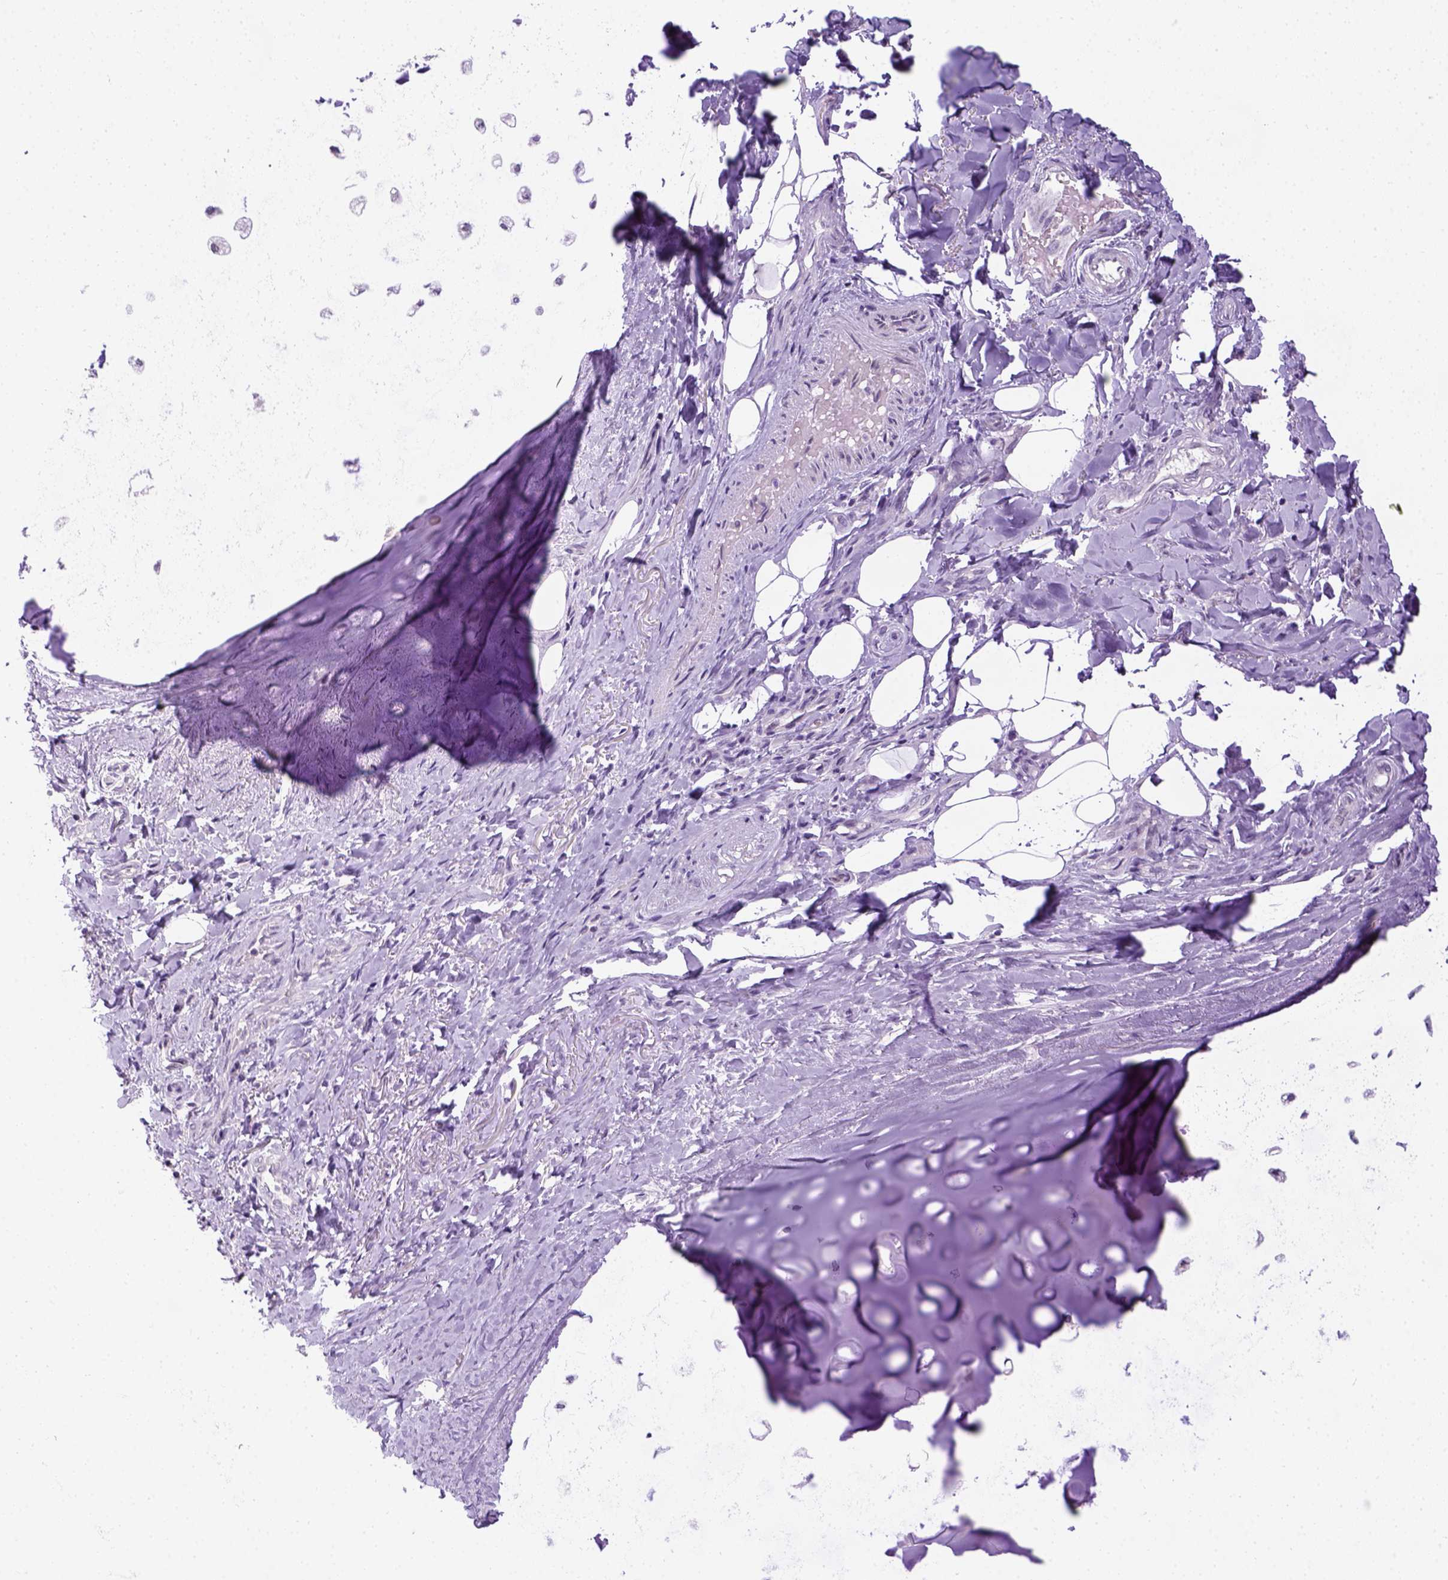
{"staining": {"intensity": "negative", "quantity": "none", "location": "none"}, "tissue": "adipose tissue", "cell_type": "Adipocytes", "image_type": "normal", "snomed": [{"axis": "morphology", "description": "Normal tissue, NOS"}, {"axis": "topography", "description": "Cartilage tissue"}, {"axis": "topography", "description": "Bronchus"}], "caption": "High power microscopy image of an immunohistochemistry histopathology image of benign adipose tissue, revealing no significant positivity in adipocytes.", "gene": "FAM184B", "patient": {"sex": "male", "age": 64}}